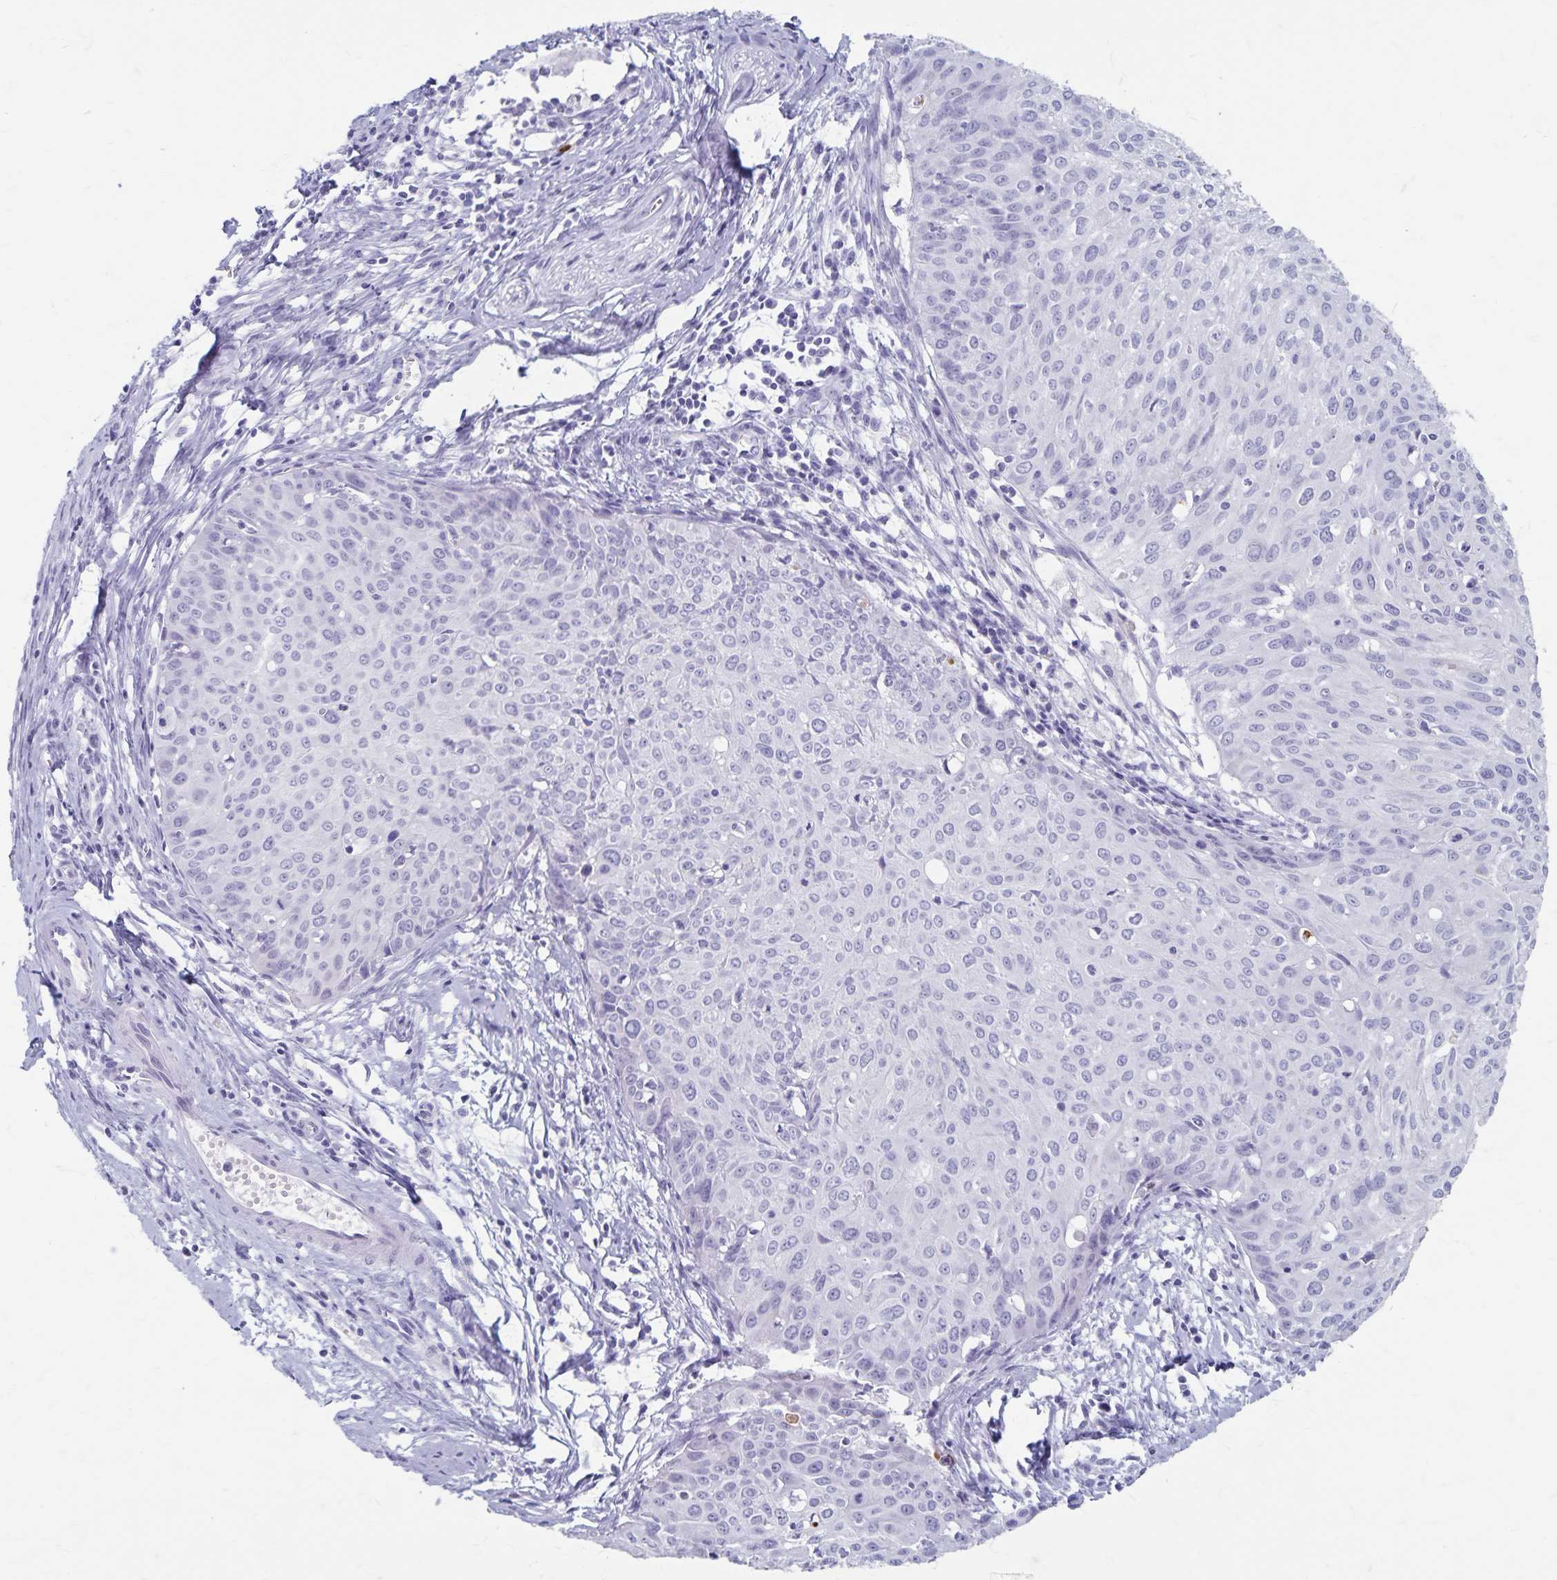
{"staining": {"intensity": "negative", "quantity": "none", "location": "none"}, "tissue": "cervical cancer", "cell_type": "Tumor cells", "image_type": "cancer", "snomed": [{"axis": "morphology", "description": "Squamous cell carcinoma, NOS"}, {"axis": "topography", "description": "Cervix"}], "caption": "IHC of human cervical squamous cell carcinoma exhibits no expression in tumor cells.", "gene": "GPBAR1", "patient": {"sex": "female", "age": 50}}